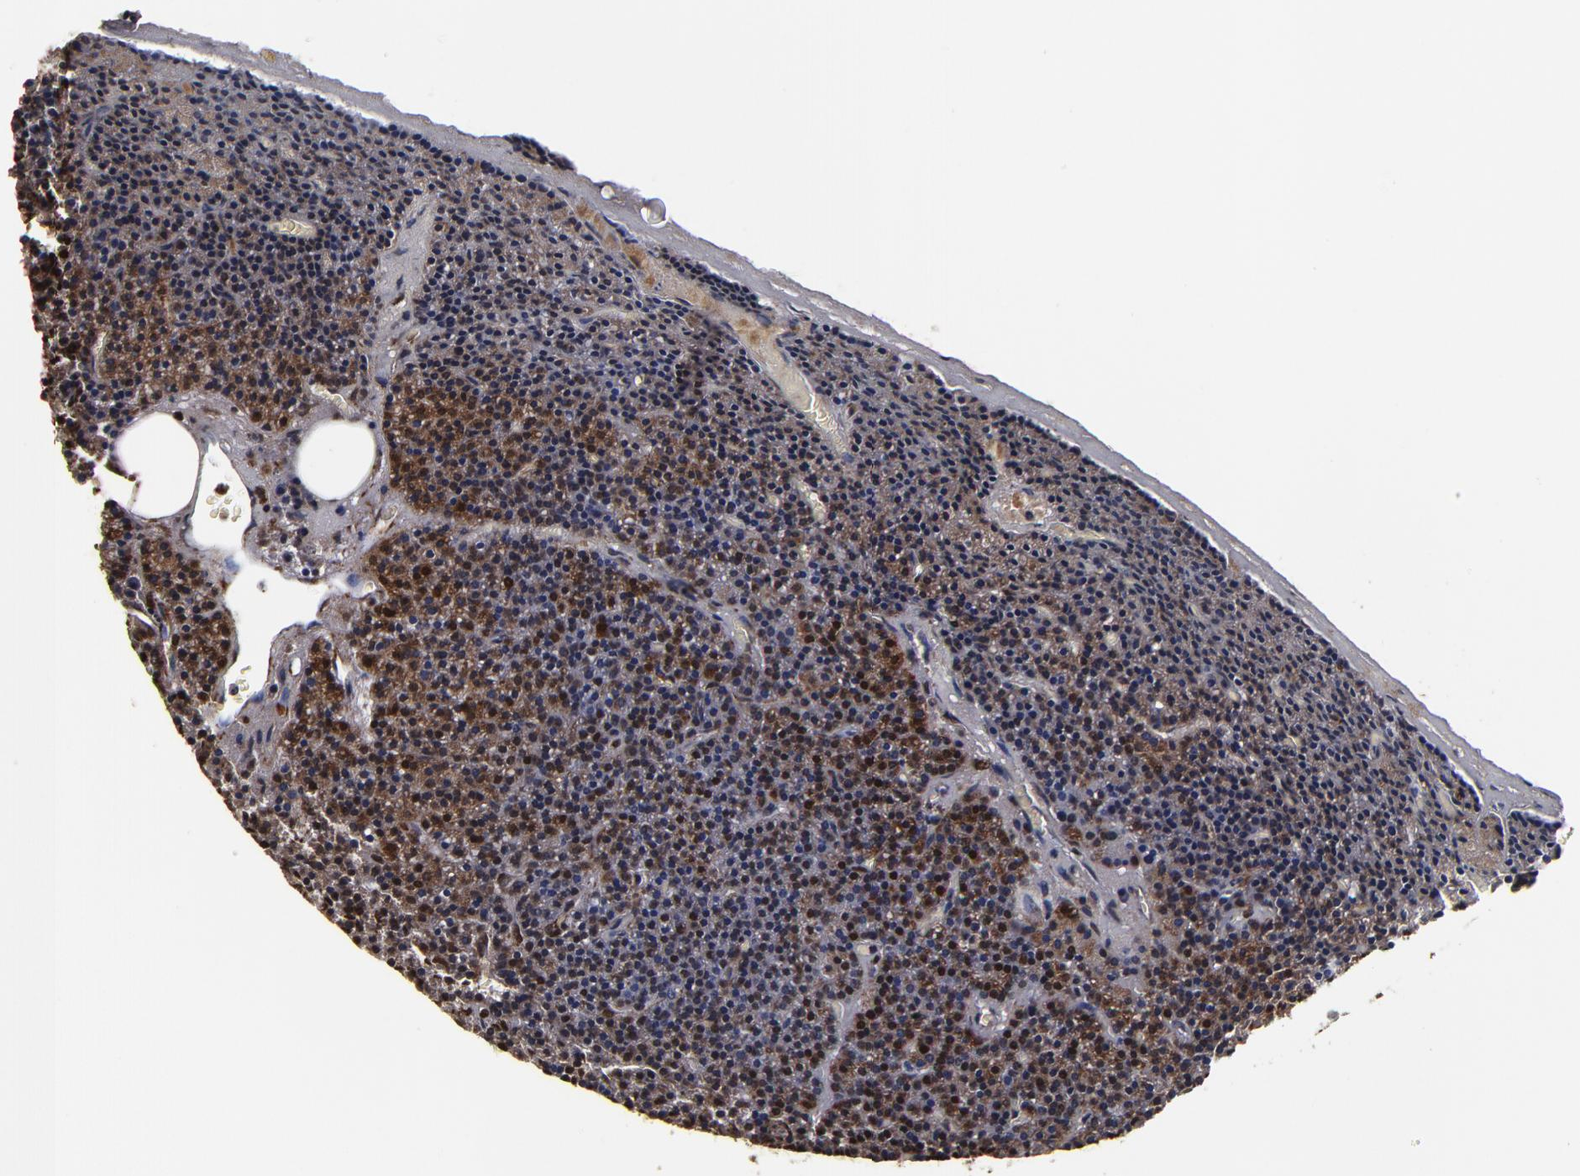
{"staining": {"intensity": "weak", "quantity": ">75%", "location": "cytoplasmic/membranous"}, "tissue": "parathyroid gland", "cell_type": "Glandular cells", "image_type": "normal", "snomed": [{"axis": "morphology", "description": "Normal tissue, NOS"}, {"axis": "topography", "description": "Parathyroid gland"}], "caption": "Immunohistochemical staining of normal parathyroid gland demonstrates weak cytoplasmic/membranous protein expression in approximately >75% of glandular cells.", "gene": "MMP15", "patient": {"sex": "male", "age": 57}}